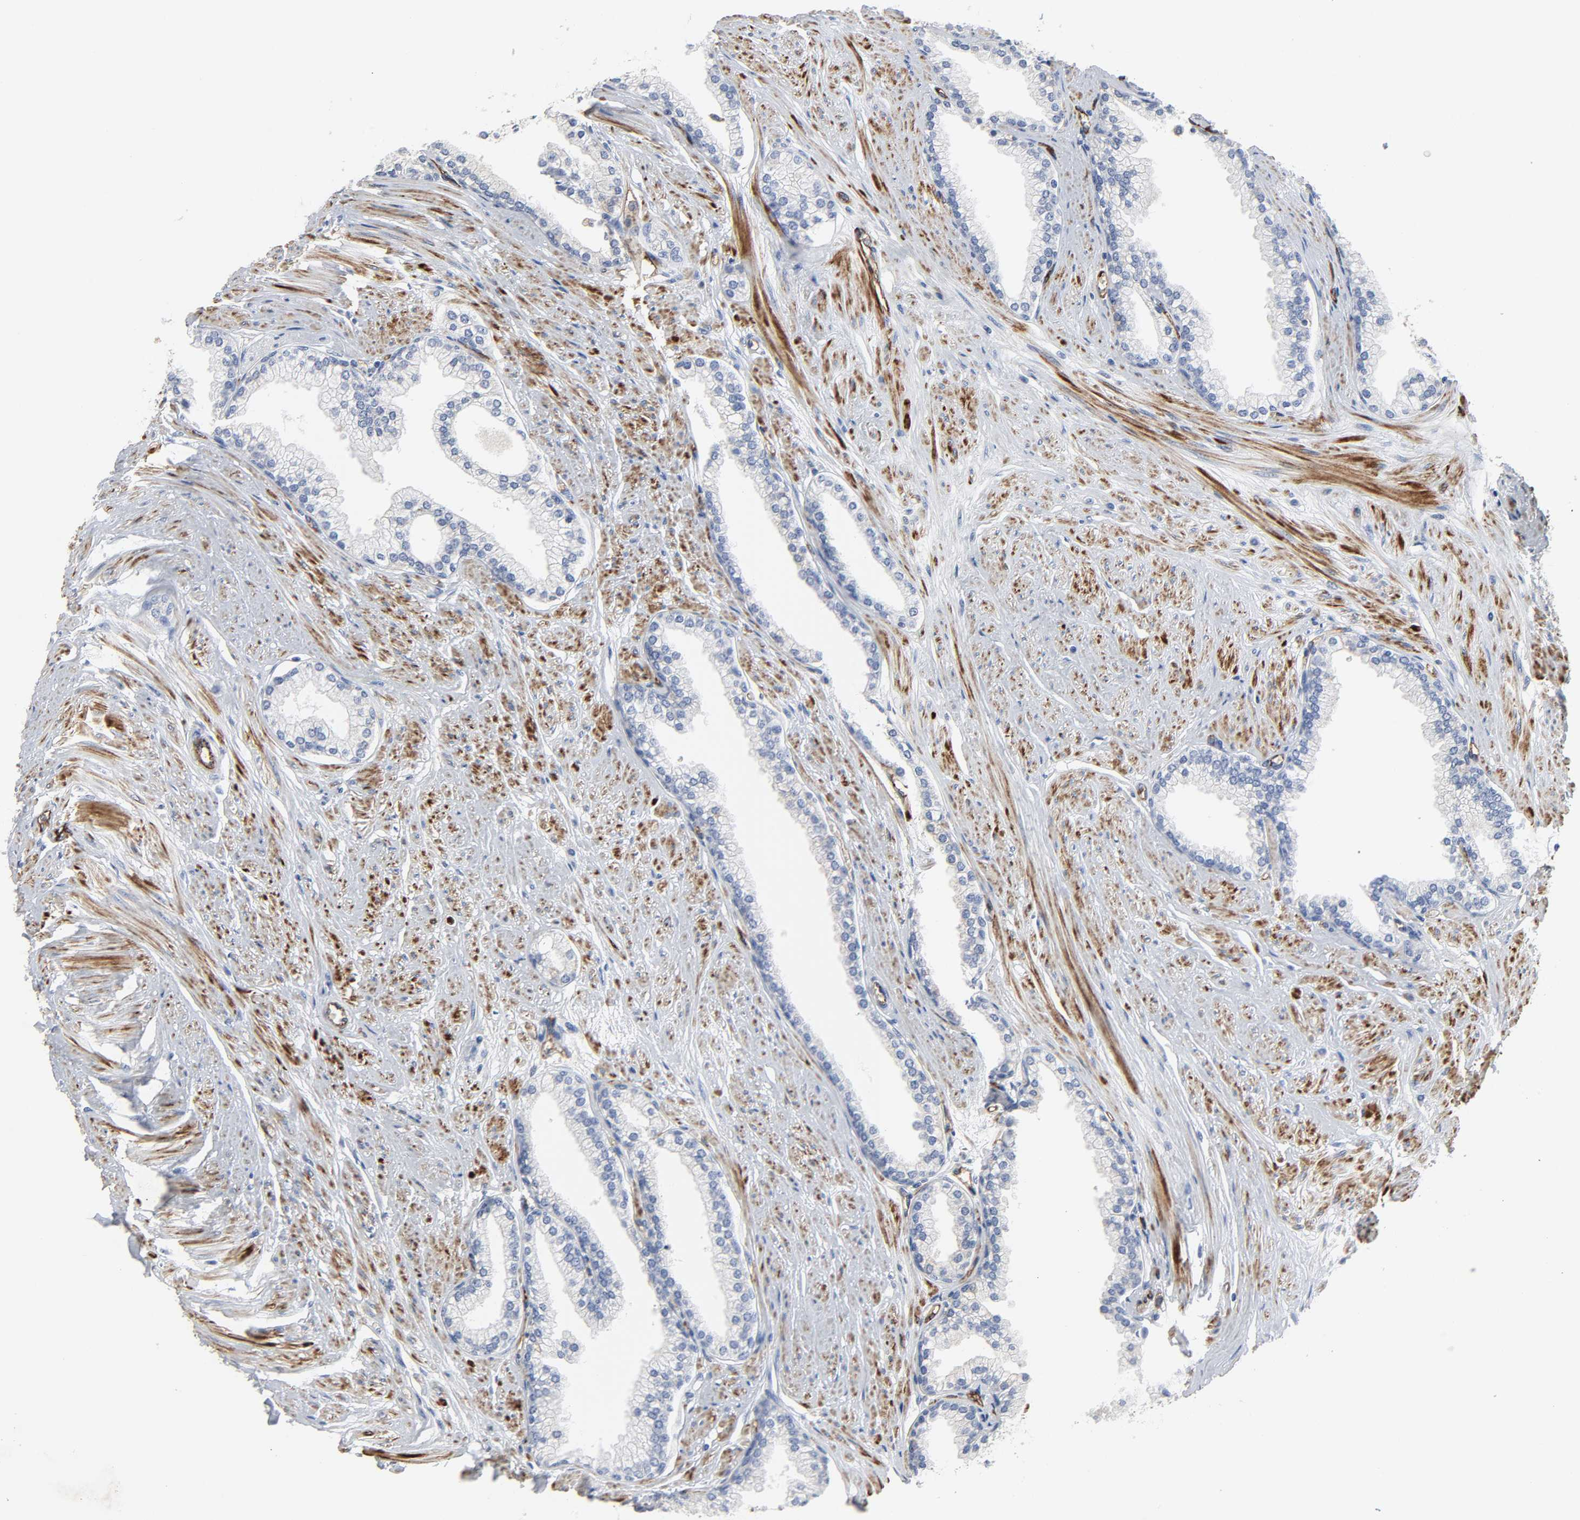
{"staining": {"intensity": "negative", "quantity": "none", "location": "none"}, "tissue": "prostate", "cell_type": "Glandular cells", "image_type": "normal", "snomed": [{"axis": "morphology", "description": "Normal tissue, NOS"}, {"axis": "topography", "description": "Prostate"}], "caption": "An image of prostate stained for a protein reveals no brown staining in glandular cells. (Brightfield microscopy of DAB (3,3'-diaminobenzidine) immunohistochemistry at high magnification).", "gene": "PECAM1", "patient": {"sex": "male", "age": 64}}